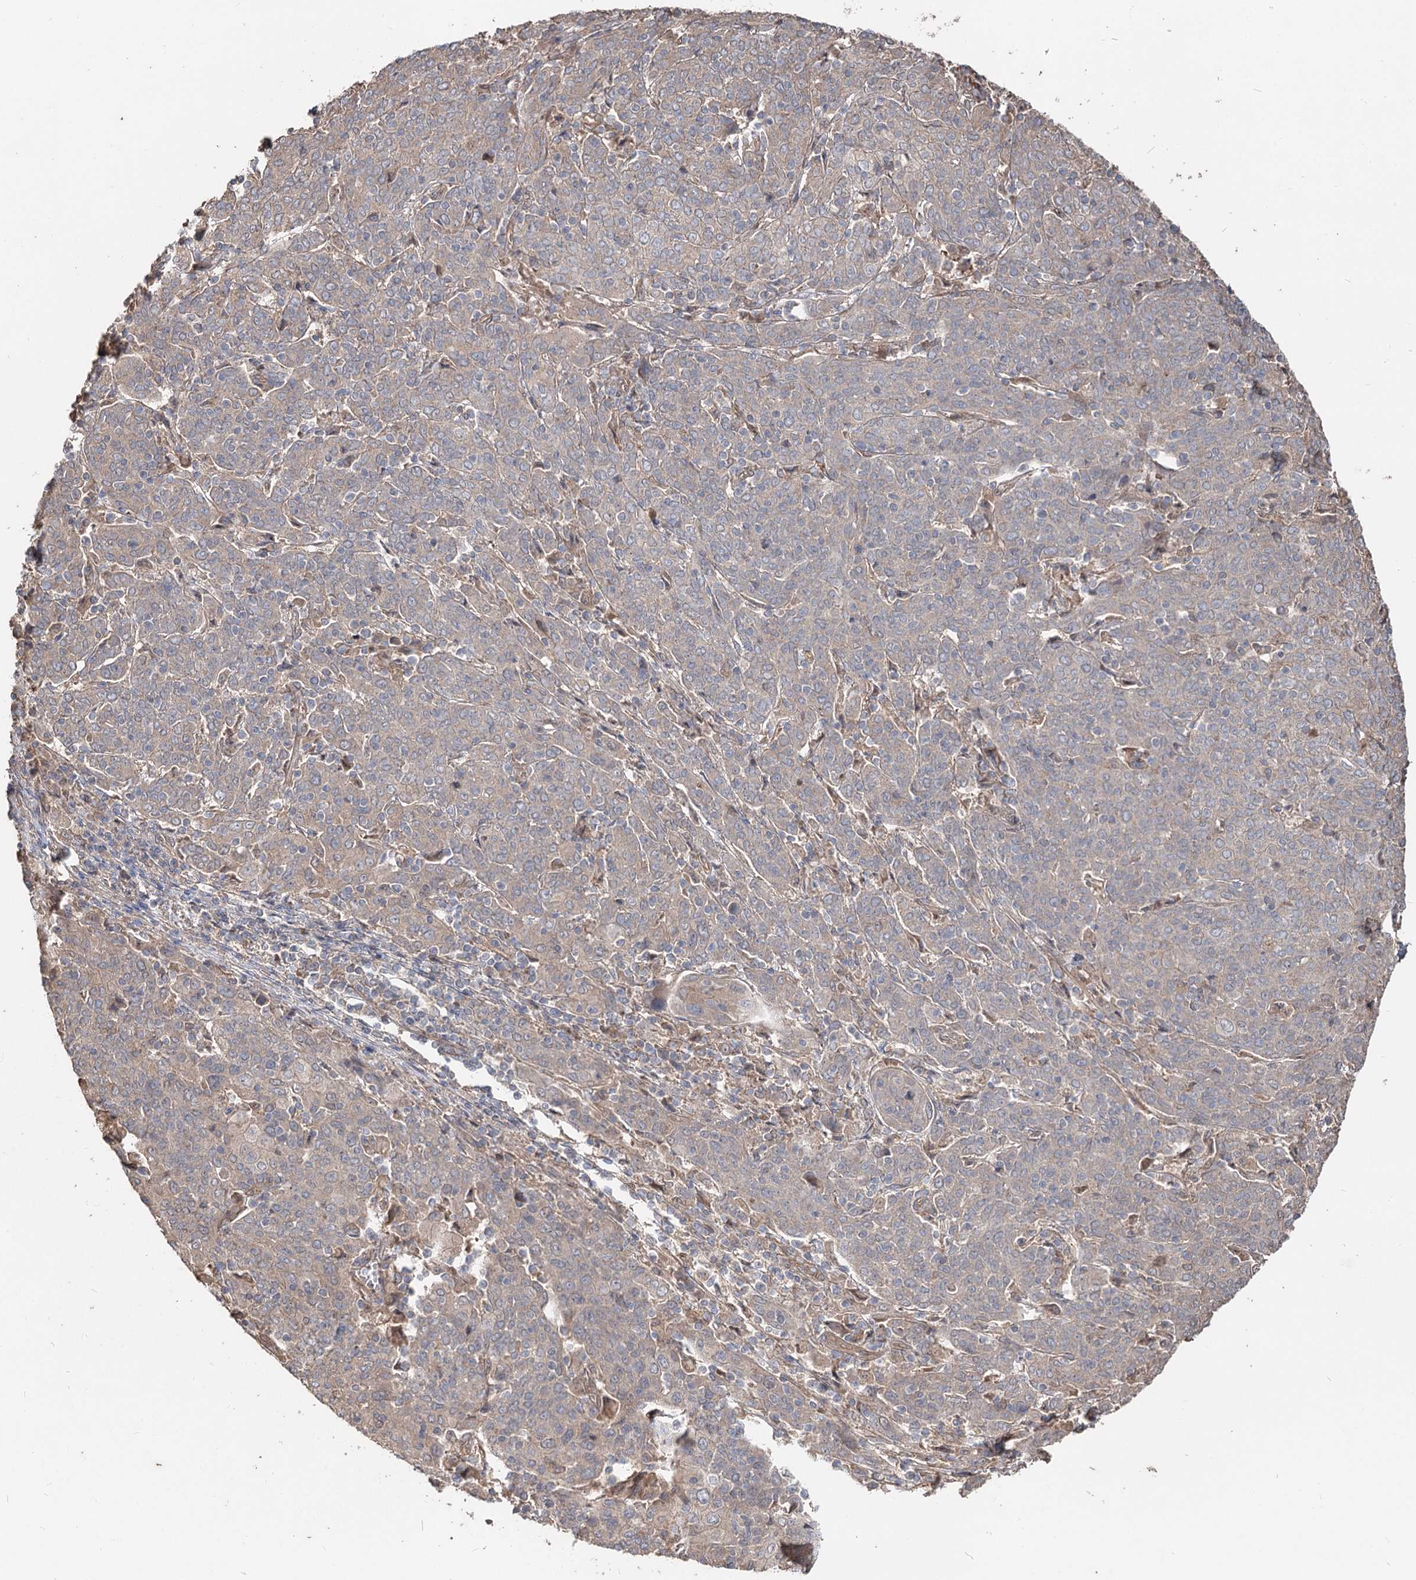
{"staining": {"intensity": "weak", "quantity": "<25%", "location": "cytoplasmic/membranous"}, "tissue": "cervical cancer", "cell_type": "Tumor cells", "image_type": "cancer", "snomed": [{"axis": "morphology", "description": "Squamous cell carcinoma, NOS"}, {"axis": "topography", "description": "Cervix"}], "caption": "The immunohistochemistry (IHC) image has no significant expression in tumor cells of squamous cell carcinoma (cervical) tissue. (DAB (3,3'-diaminobenzidine) immunohistochemistry (IHC) visualized using brightfield microscopy, high magnification).", "gene": "SPART", "patient": {"sex": "female", "age": 67}}